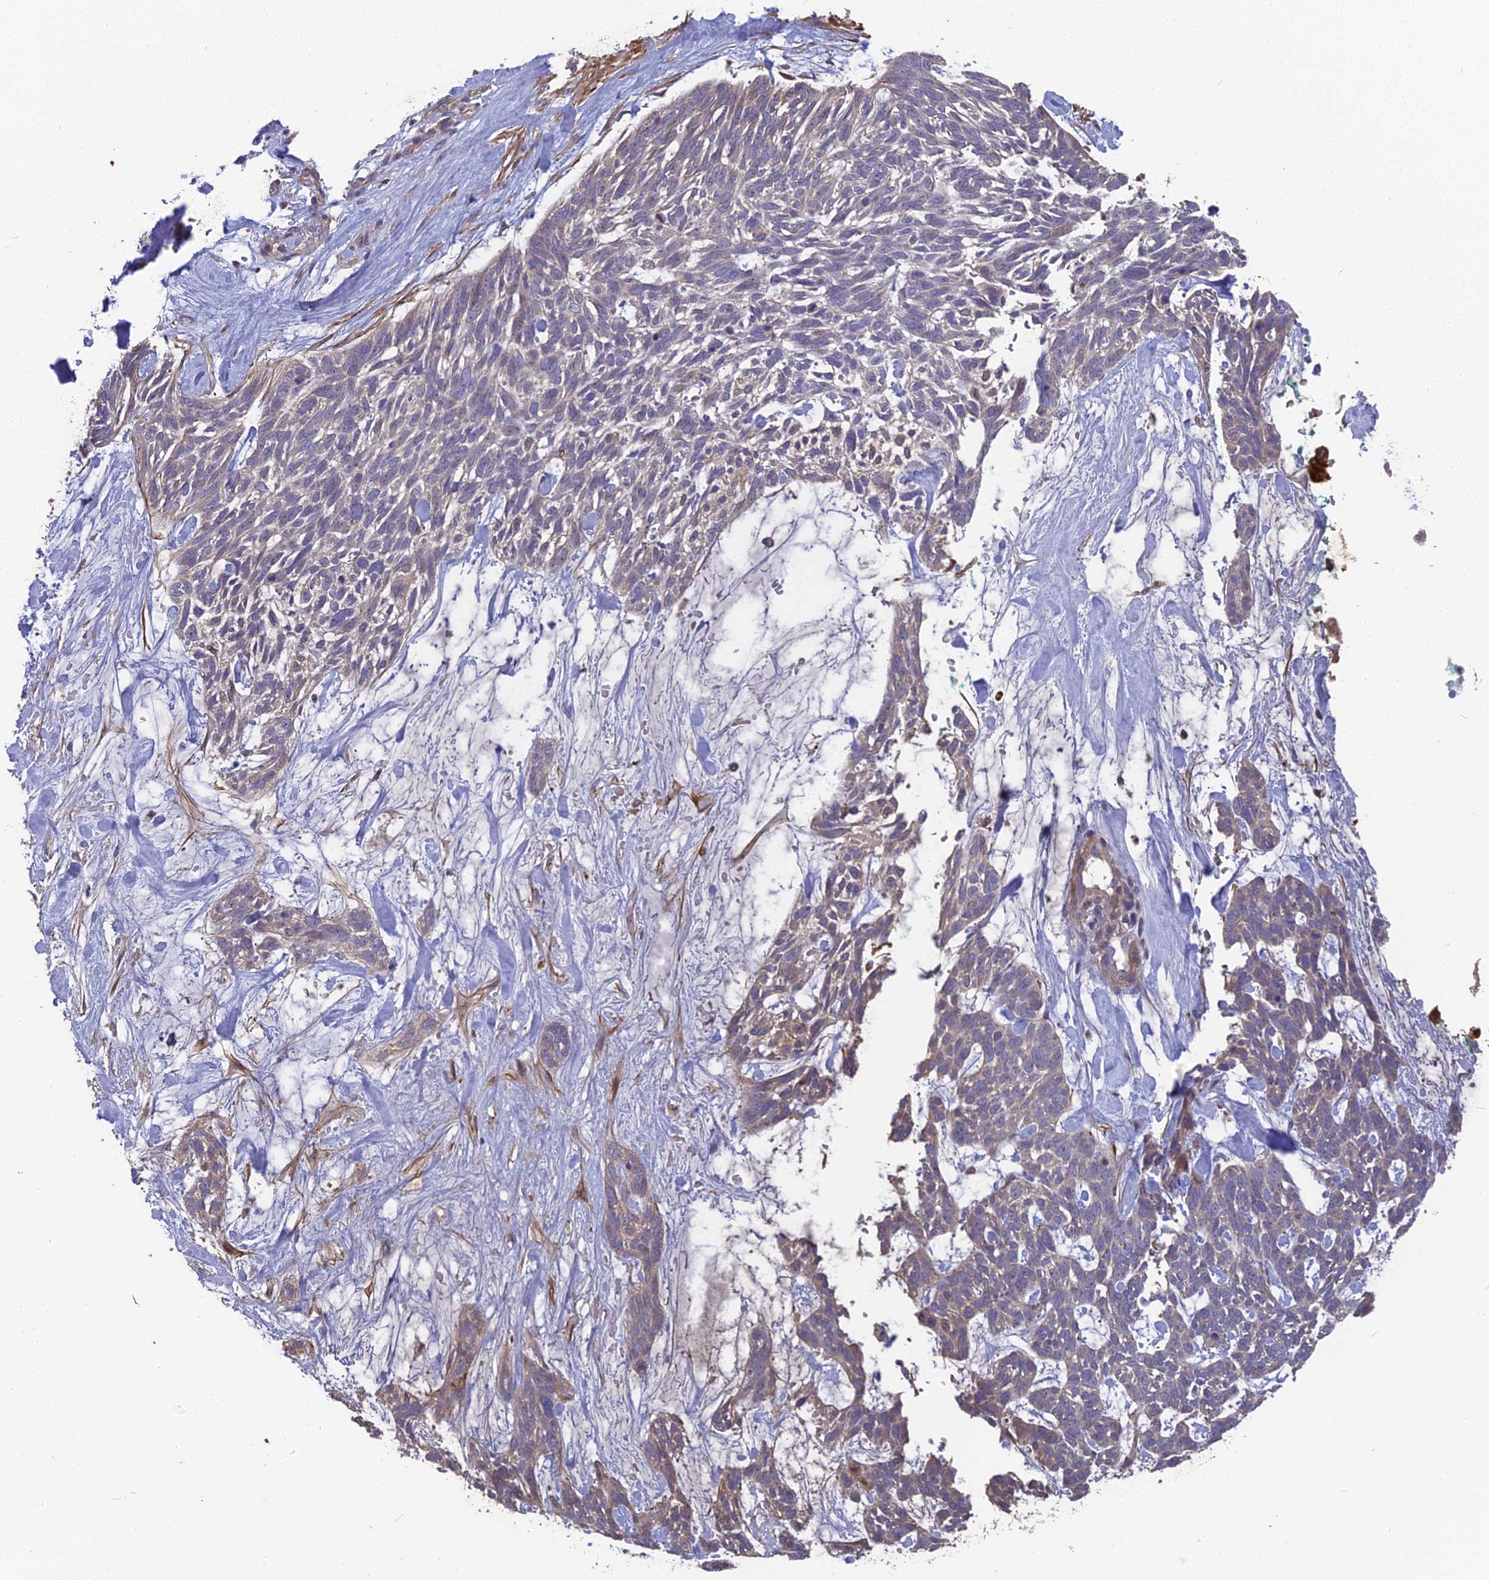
{"staining": {"intensity": "weak", "quantity": "<25%", "location": "cytoplasmic/membranous"}, "tissue": "skin cancer", "cell_type": "Tumor cells", "image_type": "cancer", "snomed": [{"axis": "morphology", "description": "Basal cell carcinoma"}, {"axis": "topography", "description": "Skin"}], "caption": "Immunohistochemistry of human basal cell carcinoma (skin) displays no expression in tumor cells. (DAB immunohistochemistry visualized using brightfield microscopy, high magnification).", "gene": "ERMAP", "patient": {"sex": "male", "age": 88}}